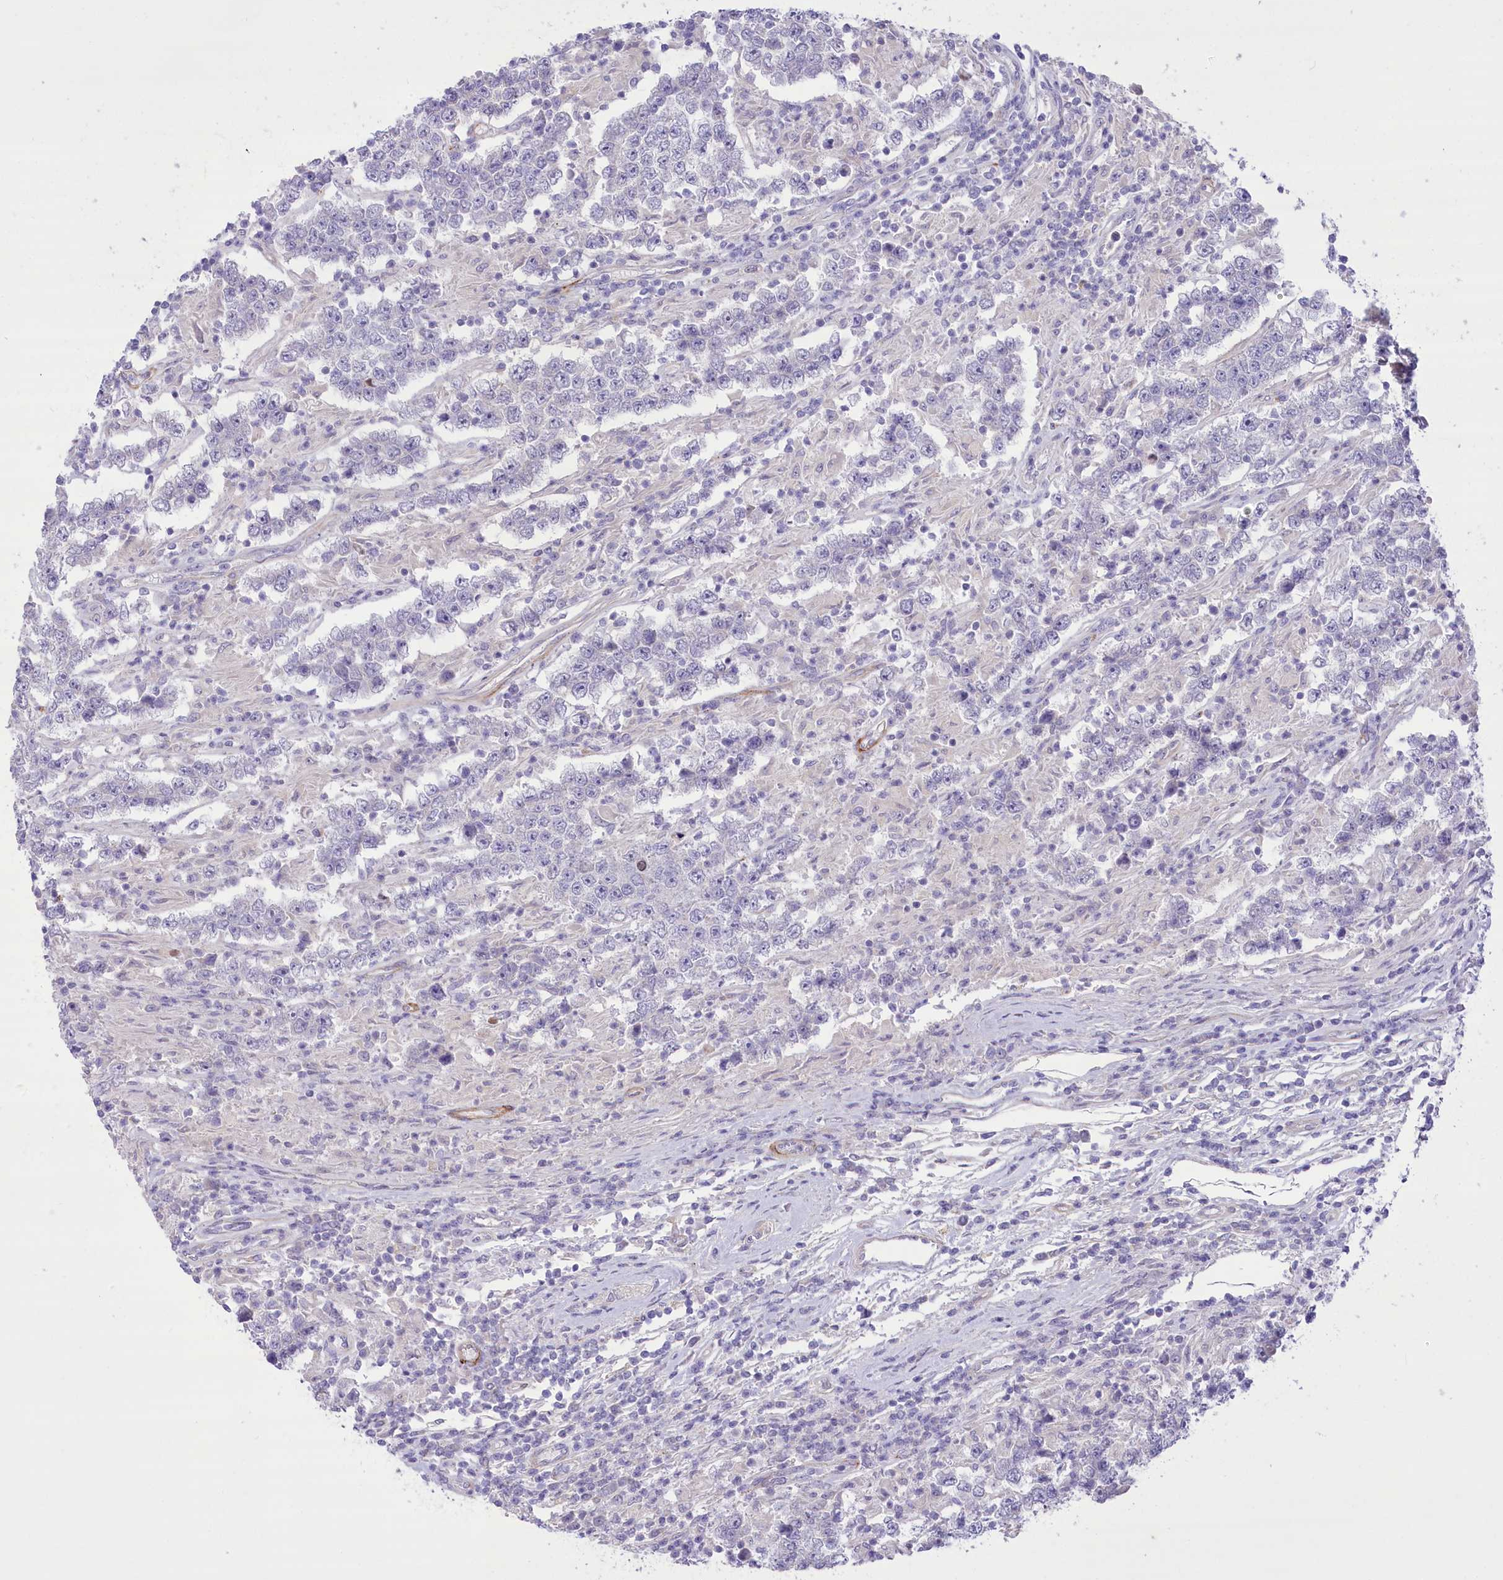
{"staining": {"intensity": "negative", "quantity": "none", "location": "none"}, "tissue": "testis cancer", "cell_type": "Tumor cells", "image_type": "cancer", "snomed": [{"axis": "morphology", "description": "Normal tissue, NOS"}, {"axis": "morphology", "description": "Urothelial carcinoma, High grade"}, {"axis": "morphology", "description": "Seminoma, NOS"}, {"axis": "morphology", "description": "Carcinoma, Embryonal, NOS"}, {"axis": "topography", "description": "Urinary bladder"}, {"axis": "topography", "description": "Testis"}], "caption": "Immunohistochemical staining of high-grade urothelial carcinoma (testis) demonstrates no significant positivity in tumor cells.", "gene": "ANGPTL3", "patient": {"sex": "male", "age": 41}}